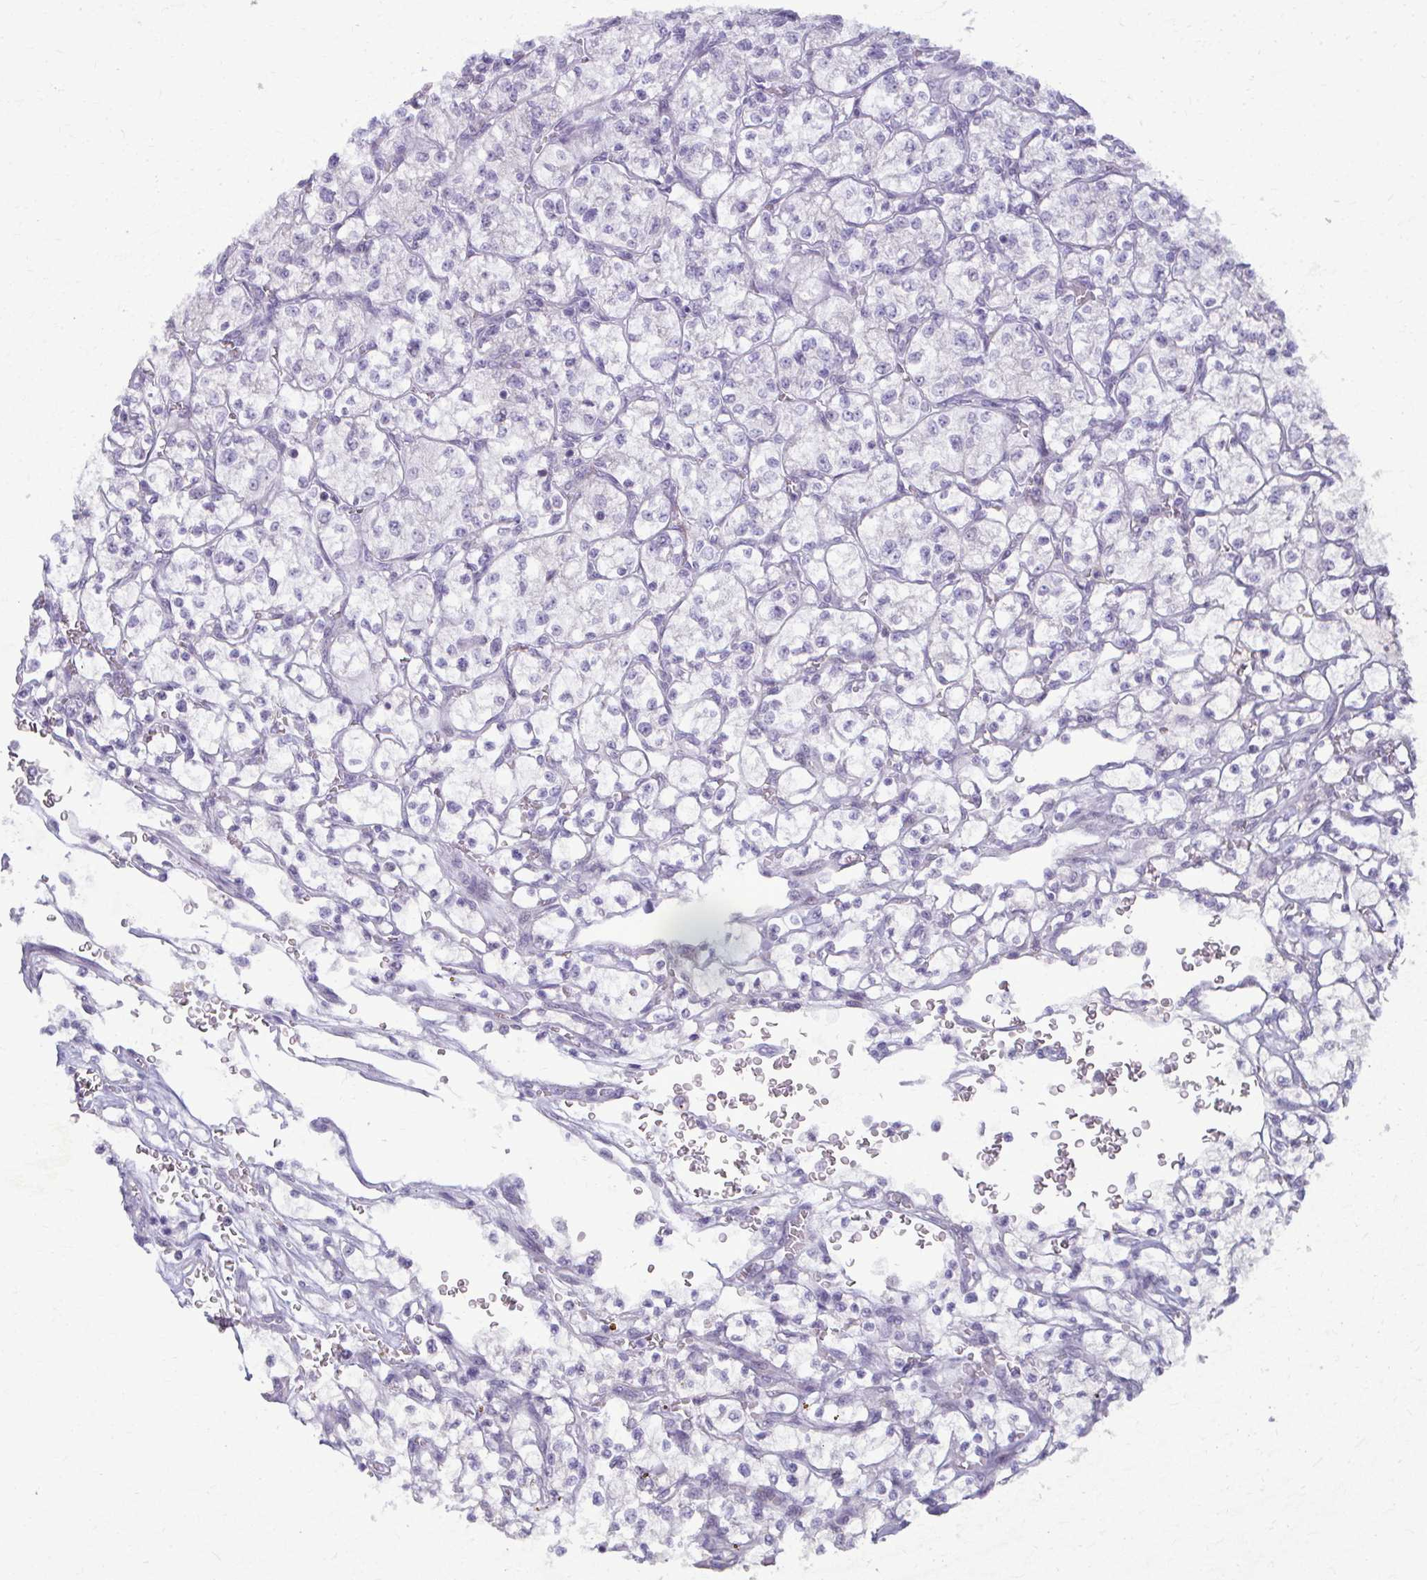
{"staining": {"intensity": "negative", "quantity": "none", "location": "none"}, "tissue": "renal cancer", "cell_type": "Tumor cells", "image_type": "cancer", "snomed": [{"axis": "morphology", "description": "Adenocarcinoma, NOS"}, {"axis": "topography", "description": "Kidney"}], "caption": "High power microscopy photomicrograph of an IHC image of renal cancer (adenocarcinoma), revealing no significant positivity in tumor cells.", "gene": "MAF1", "patient": {"sex": "female", "age": 64}}